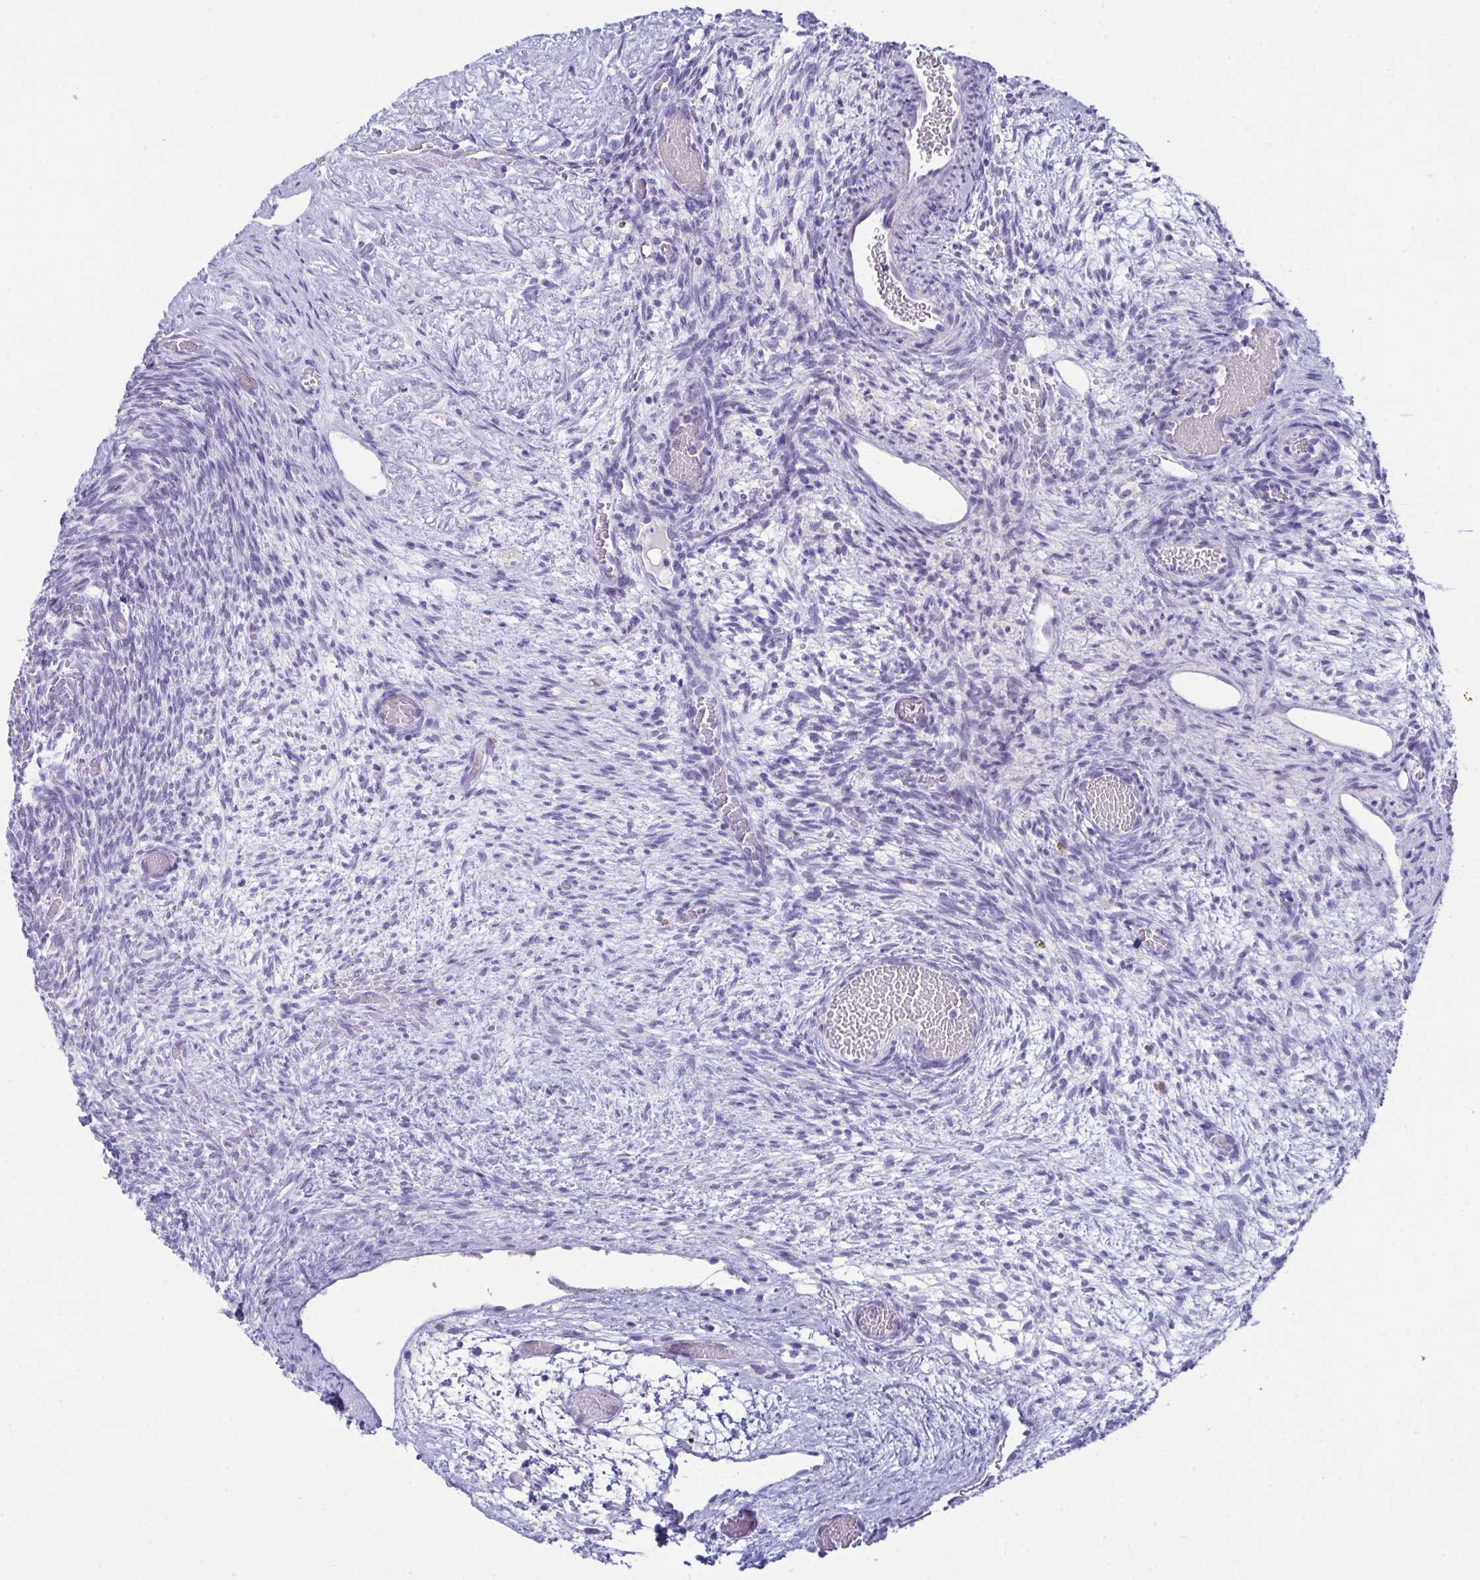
{"staining": {"intensity": "negative", "quantity": "none", "location": "none"}, "tissue": "ovary", "cell_type": "Follicle cells", "image_type": "normal", "snomed": [{"axis": "morphology", "description": "Normal tissue, NOS"}, {"axis": "topography", "description": "Ovary"}], "caption": "Protein analysis of normal ovary demonstrates no significant expression in follicle cells. (Stains: DAB (3,3'-diaminobenzidine) immunohistochemistry (IHC) with hematoxylin counter stain, Microscopy: brightfield microscopy at high magnification).", "gene": "RANBP2", "patient": {"sex": "female", "age": 67}}